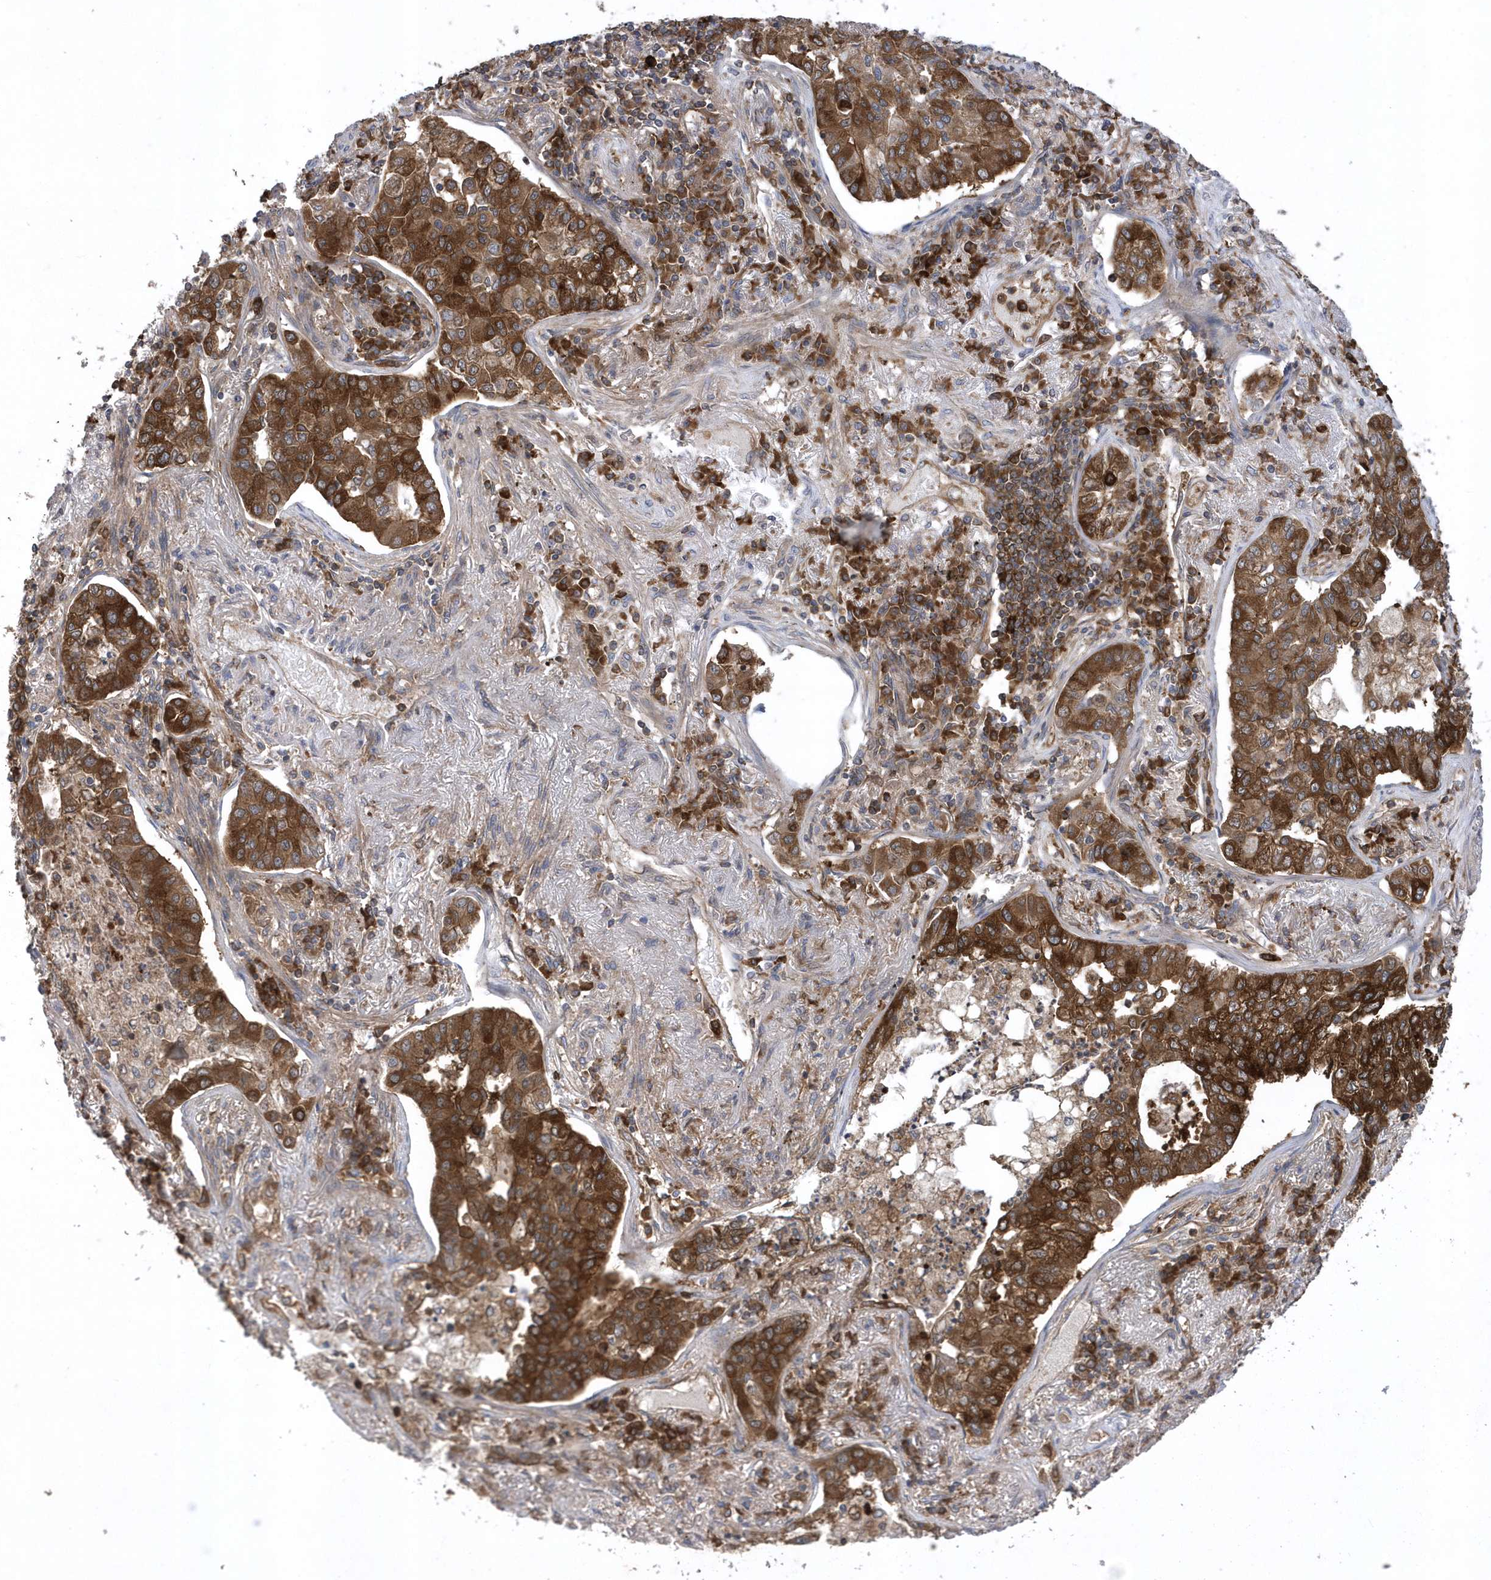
{"staining": {"intensity": "strong", "quantity": ">75%", "location": "cytoplasmic/membranous"}, "tissue": "lung cancer", "cell_type": "Tumor cells", "image_type": "cancer", "snomed": [{"axis": "morphology", "description": "Adenocarcinoma, NOS"}, {"axis": "topography", "description": "Lung"}], "caption": "Protein staining of adenocarcinoma (lung) tissue exhibits strong cytoplasmic/membranous staining in approximately >75% of tumor cells.", "gene": "PAICS", "patient": {"sex": "male", "age": 49}}